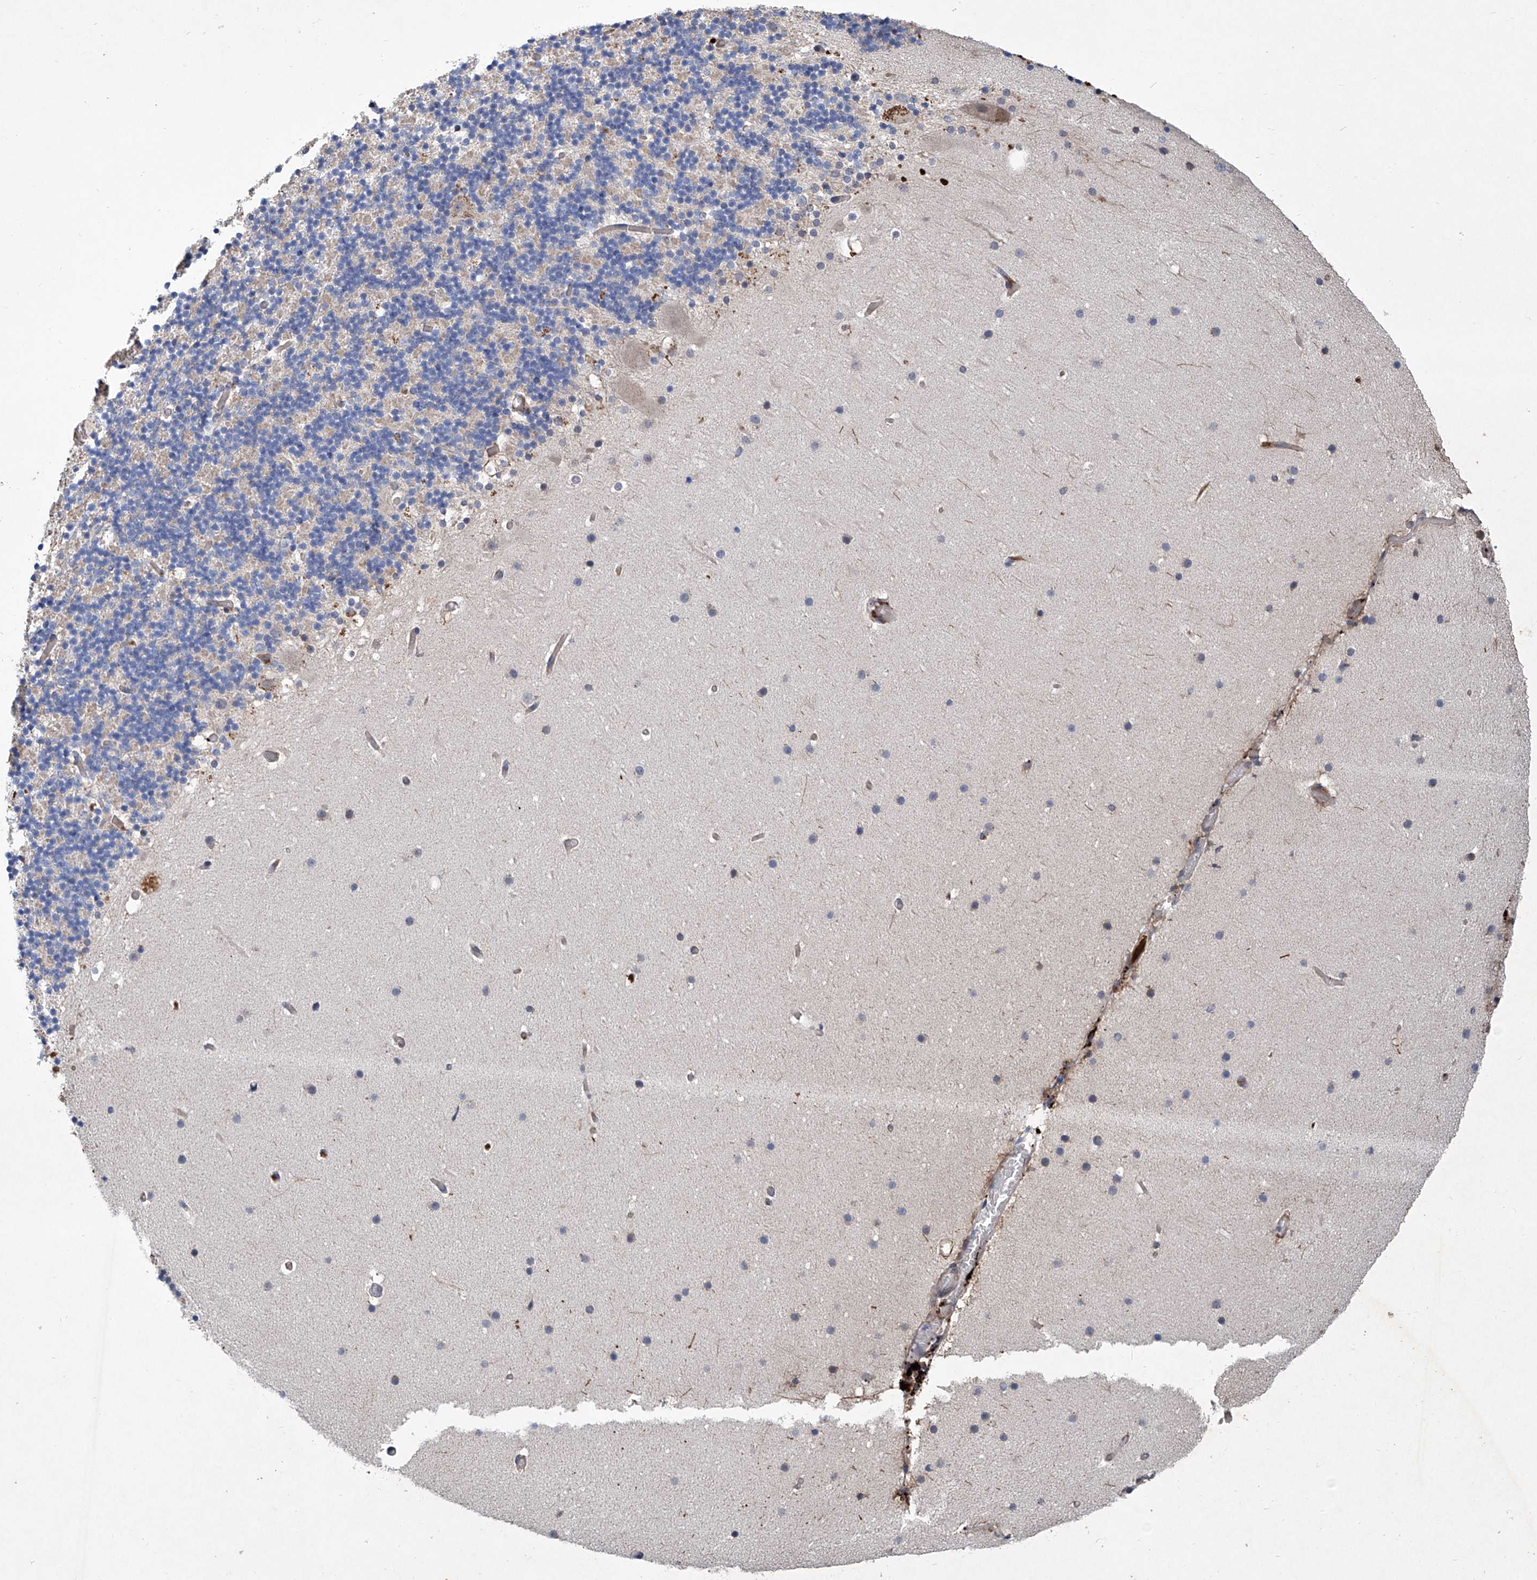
{"staining": {"intensity": "moderate", "quantity": "<25%", "location": "cytoplasmic/membranous"}, "tissue": "cerebellum", "cell_type": "Cells in granular layer", "image_type": "normal", "snomed": [{"axis": "morphology", "description": "Normal tissue, NOS"}, {"axis": "topography", "description": "Cerebellum"}], "caption": "This histopathology image displays immunohistochemistry staining of normal cerebellum, with low moderate cytoplasmic/membranous positivity in approximately <25% of cells in granular layer.", "gene": "ASCC3", "patient": {"sex": "male", "age": 57}}